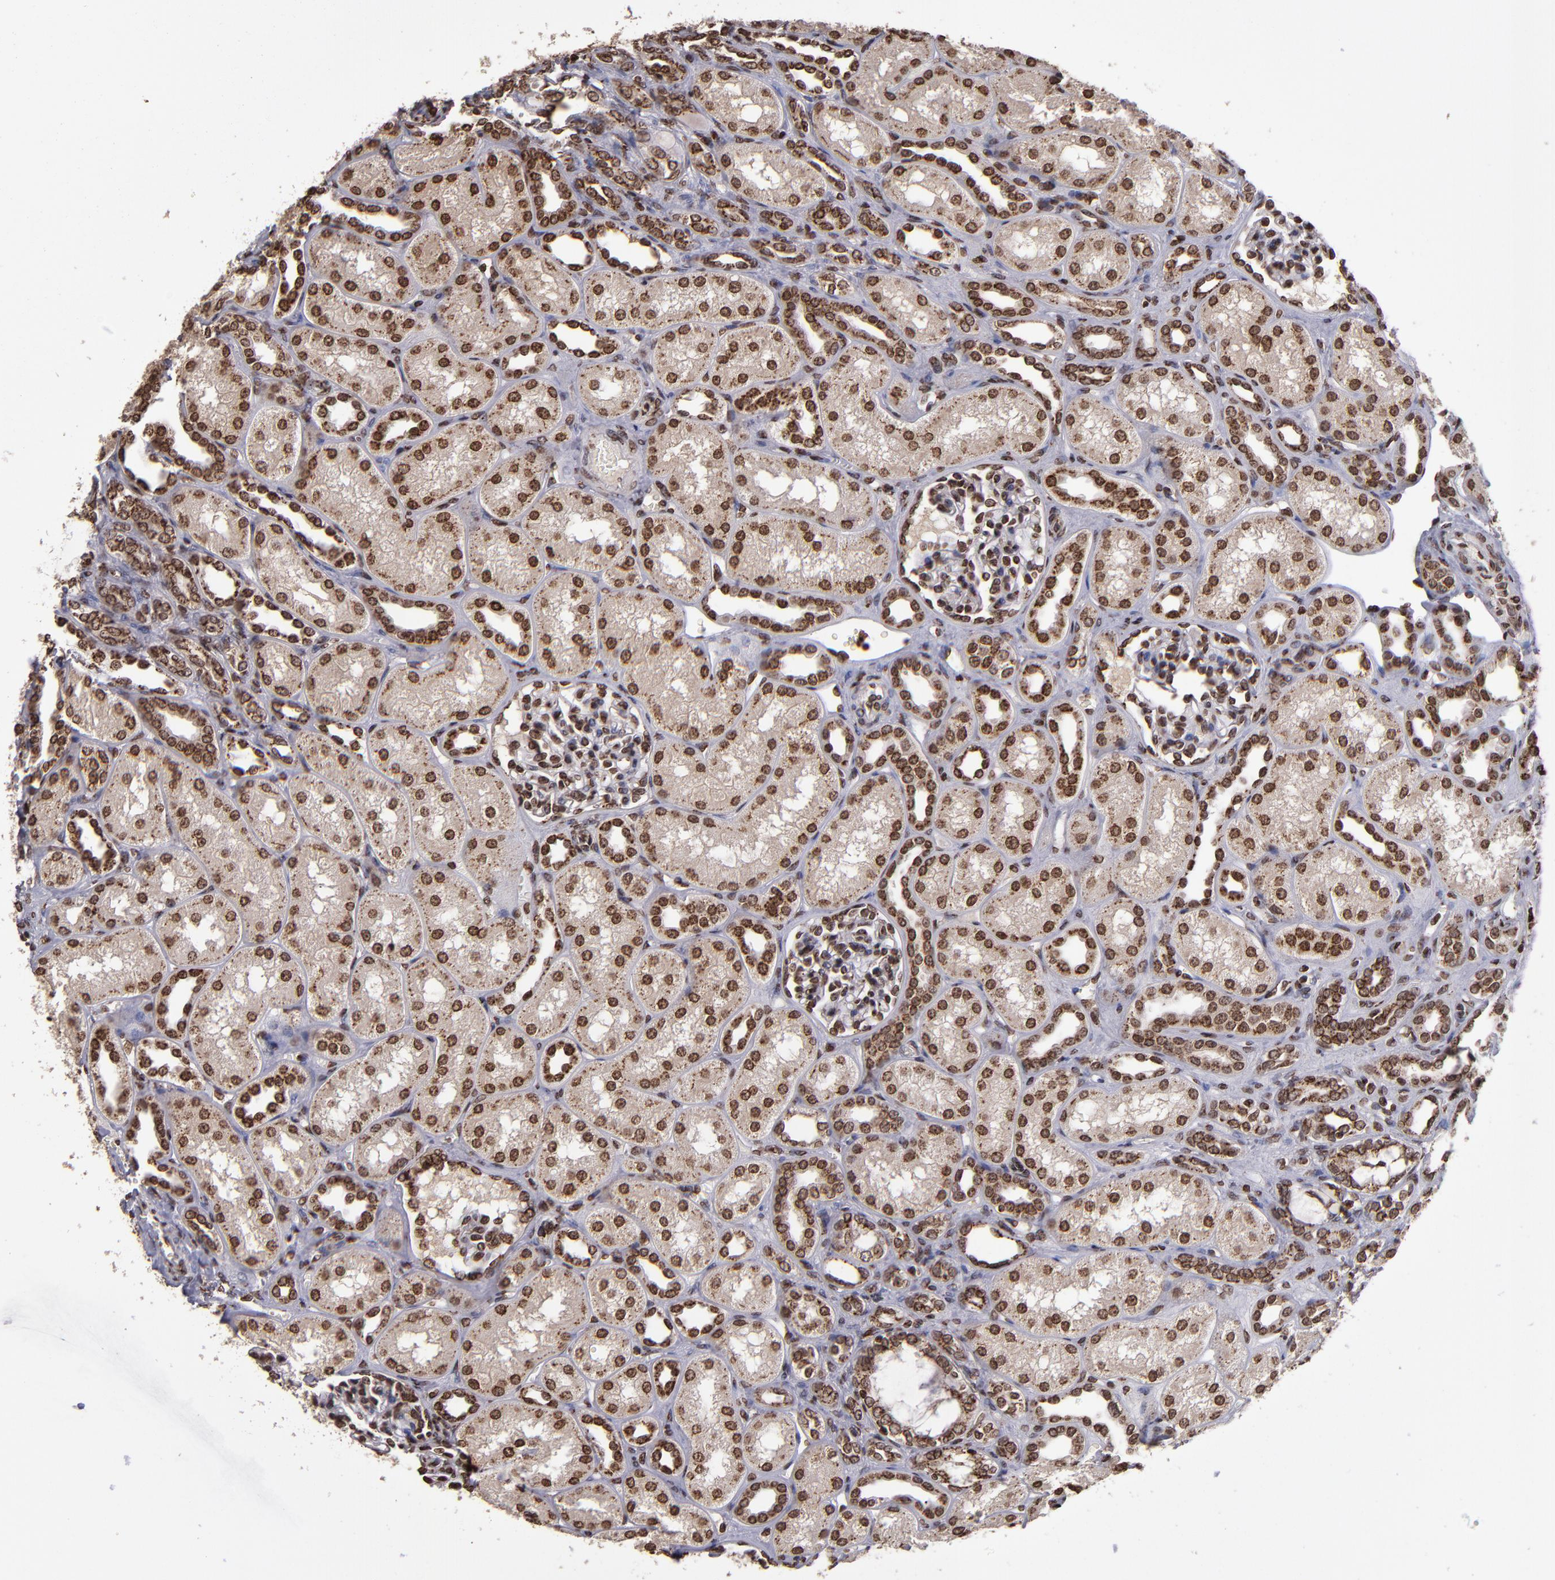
{"staining": {"intensity": "strong", "quantity": ">75%", "location": "nuclear"}, "tissue": "kidney", "cell_type": "Cells in glomeruli", "image_type": "normal", "snomed": [{"axis": "morphology", "description": "Normal tissue, NOS"}, {"axis": "topography", "description": "Kidney"}], "caption": "A micrograph of human kidney stained for a protein exhibits strong nuclear brown staining in cells in glomeruli. Nuclei are stained in blue.", "gene": "CSDC2", "patient": {"sex": "male", "age": 7}}